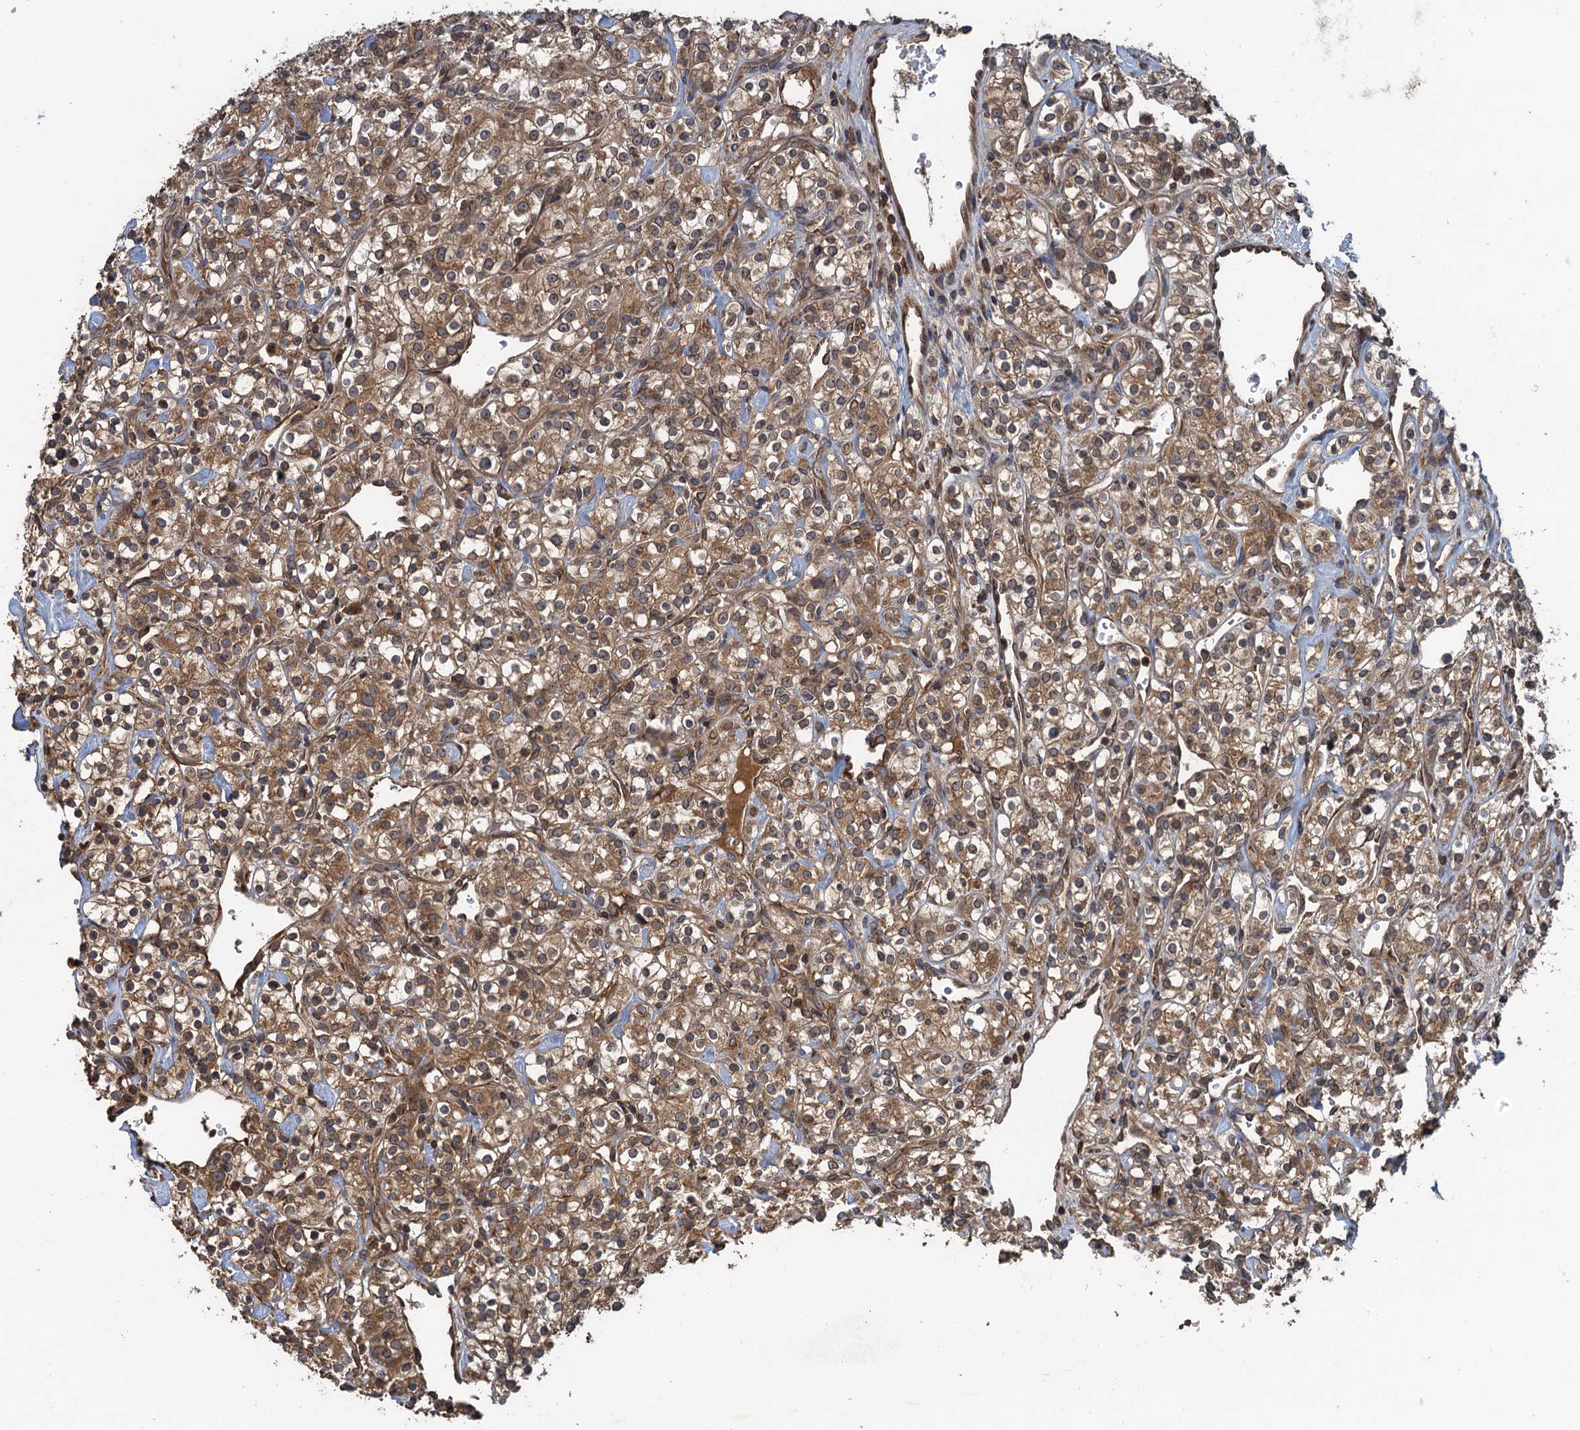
{"staining": {"intensity": "moderate", "quantity": ">75%", "location": "cytoplasmic/membranous"}, "tissue": "renal cancer", "cell_type": "Tumor cells", "image_type": "cancer", "snomed": [{"axis": "morphology", "description": "Adenocarcinoma, NOS"}, {"axis": "topography", "description": "Kidney"}], "caption": "Immunohistochemical staining of human adenocarcinoma (renal) demonstrates moderate cytoplasmic/membranous protein staining in about >75% of tumor cells.", "gene": "GLE1", "patient": {"sex": "male", "age": 77}}